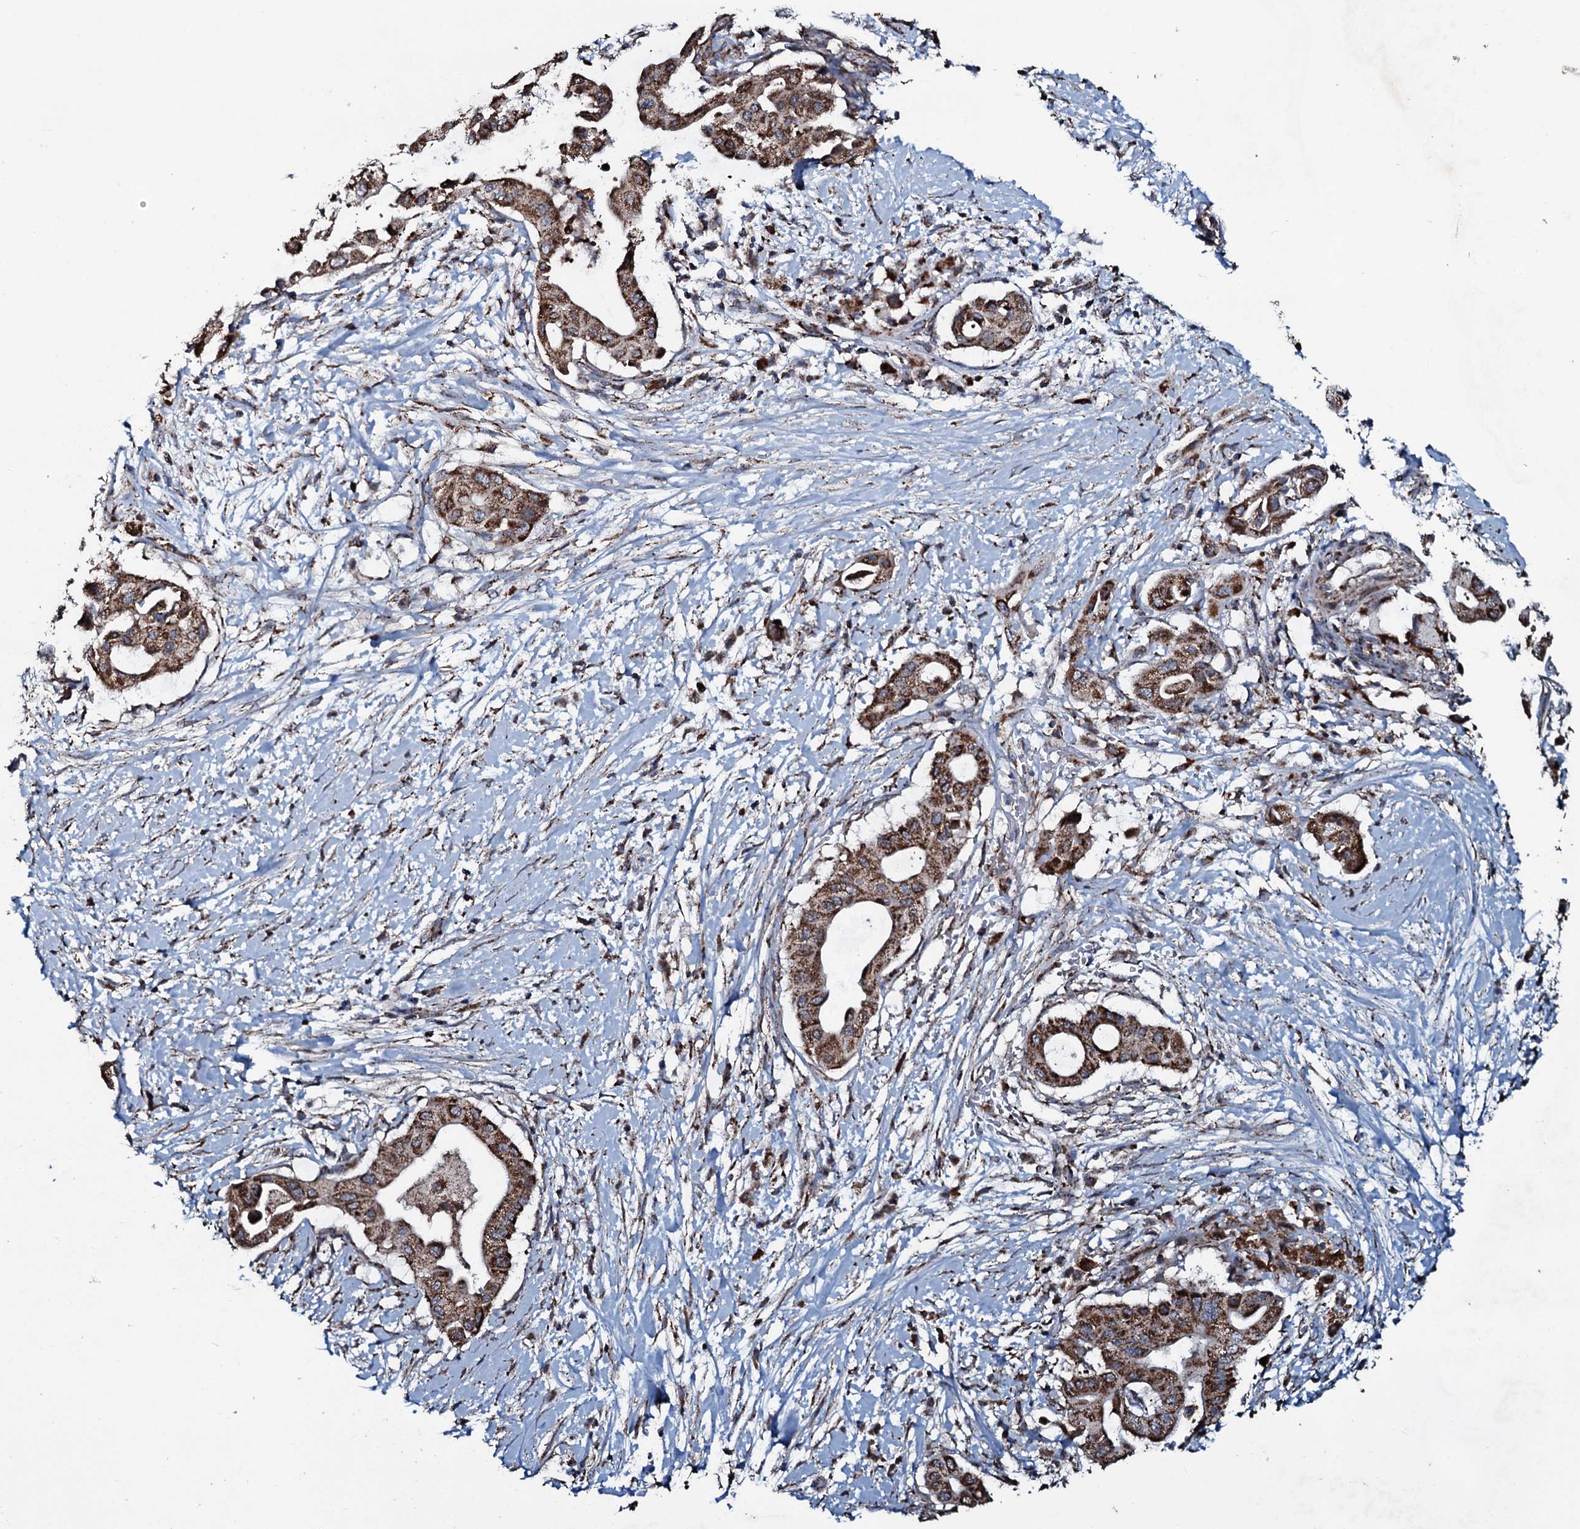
{"staining": {"intensity": "strong", "quantity": ">75%", "location": "cytoplasmic/membranous"}, "tissue": "pancreatic cancer", "cell_type": "Tumor cells", "image_type": "cancer", "snomed": [{"axis": "morphology", "description": "Adenocarcinoma, NOS"}, {"axis": "topography", "description": "Pancreas"}], "caption": "A histopathology image showing strong cytoplasmic/membranous expression in approximately >75% of tumor cells in adenocarcinoma (pancreatic), as visualized by brown immunohistochemical staining.", "gene": "DYNC2I2", "patient": {"sex": "male", "age": 68}}